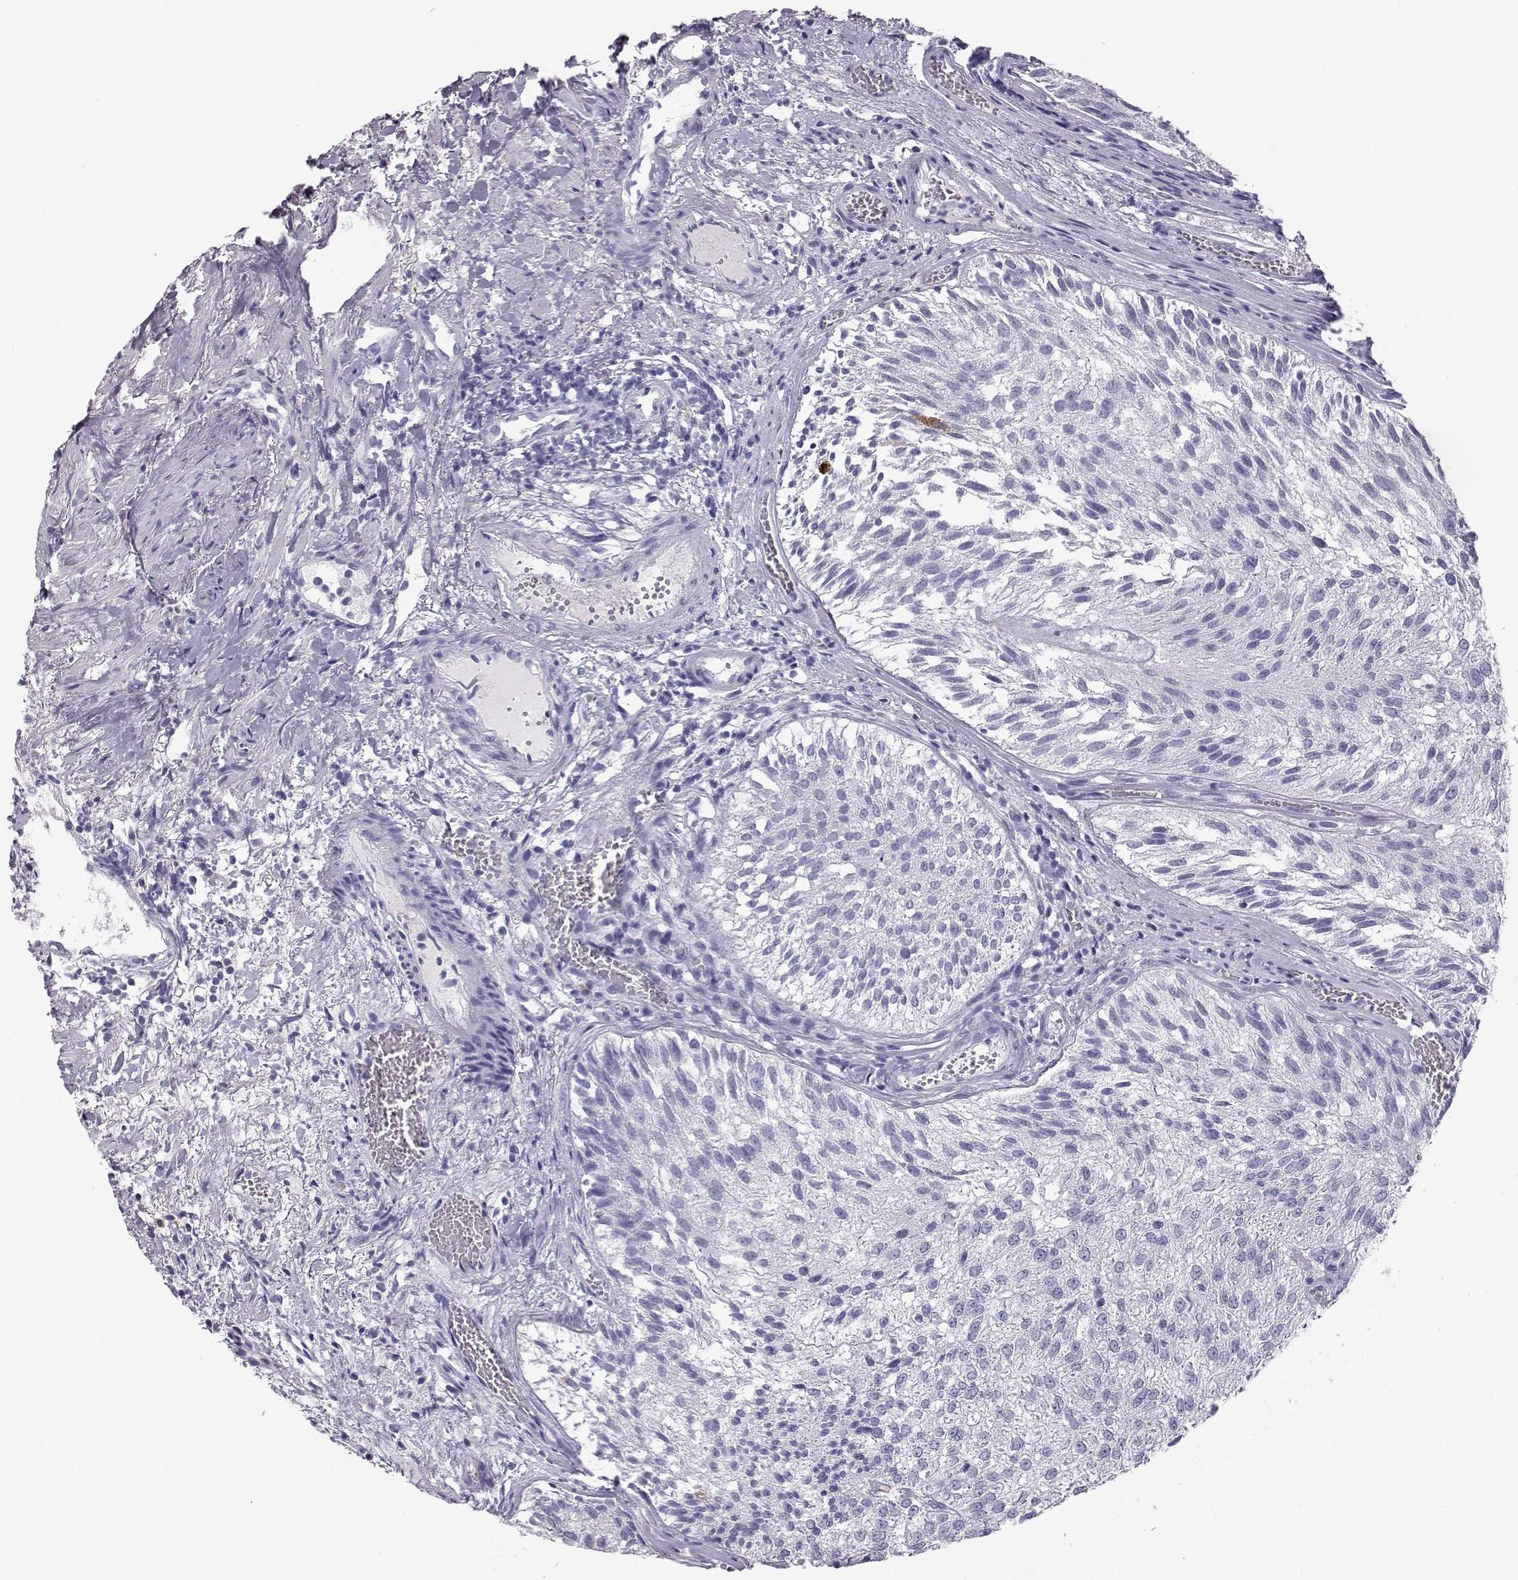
{"staining": {"intensity": "negative", "quantity": "none", "location": "none"}, "tissue": "urothelial cancer", "cell_type": "Tumor cells", "image_type": "cancer", "snomed": [{"axis": "morphology", "description": "Urothelial carcinoma, Low grade"}, {"axis": "topography", "description": "Urinary bladder"}], "caption": "Immunohistochemical staining of human urothelial cancer reveals no significant expression in tumor cells.", "gene": "ITLN2", "patient": {"sex": "female", "age": 87}}